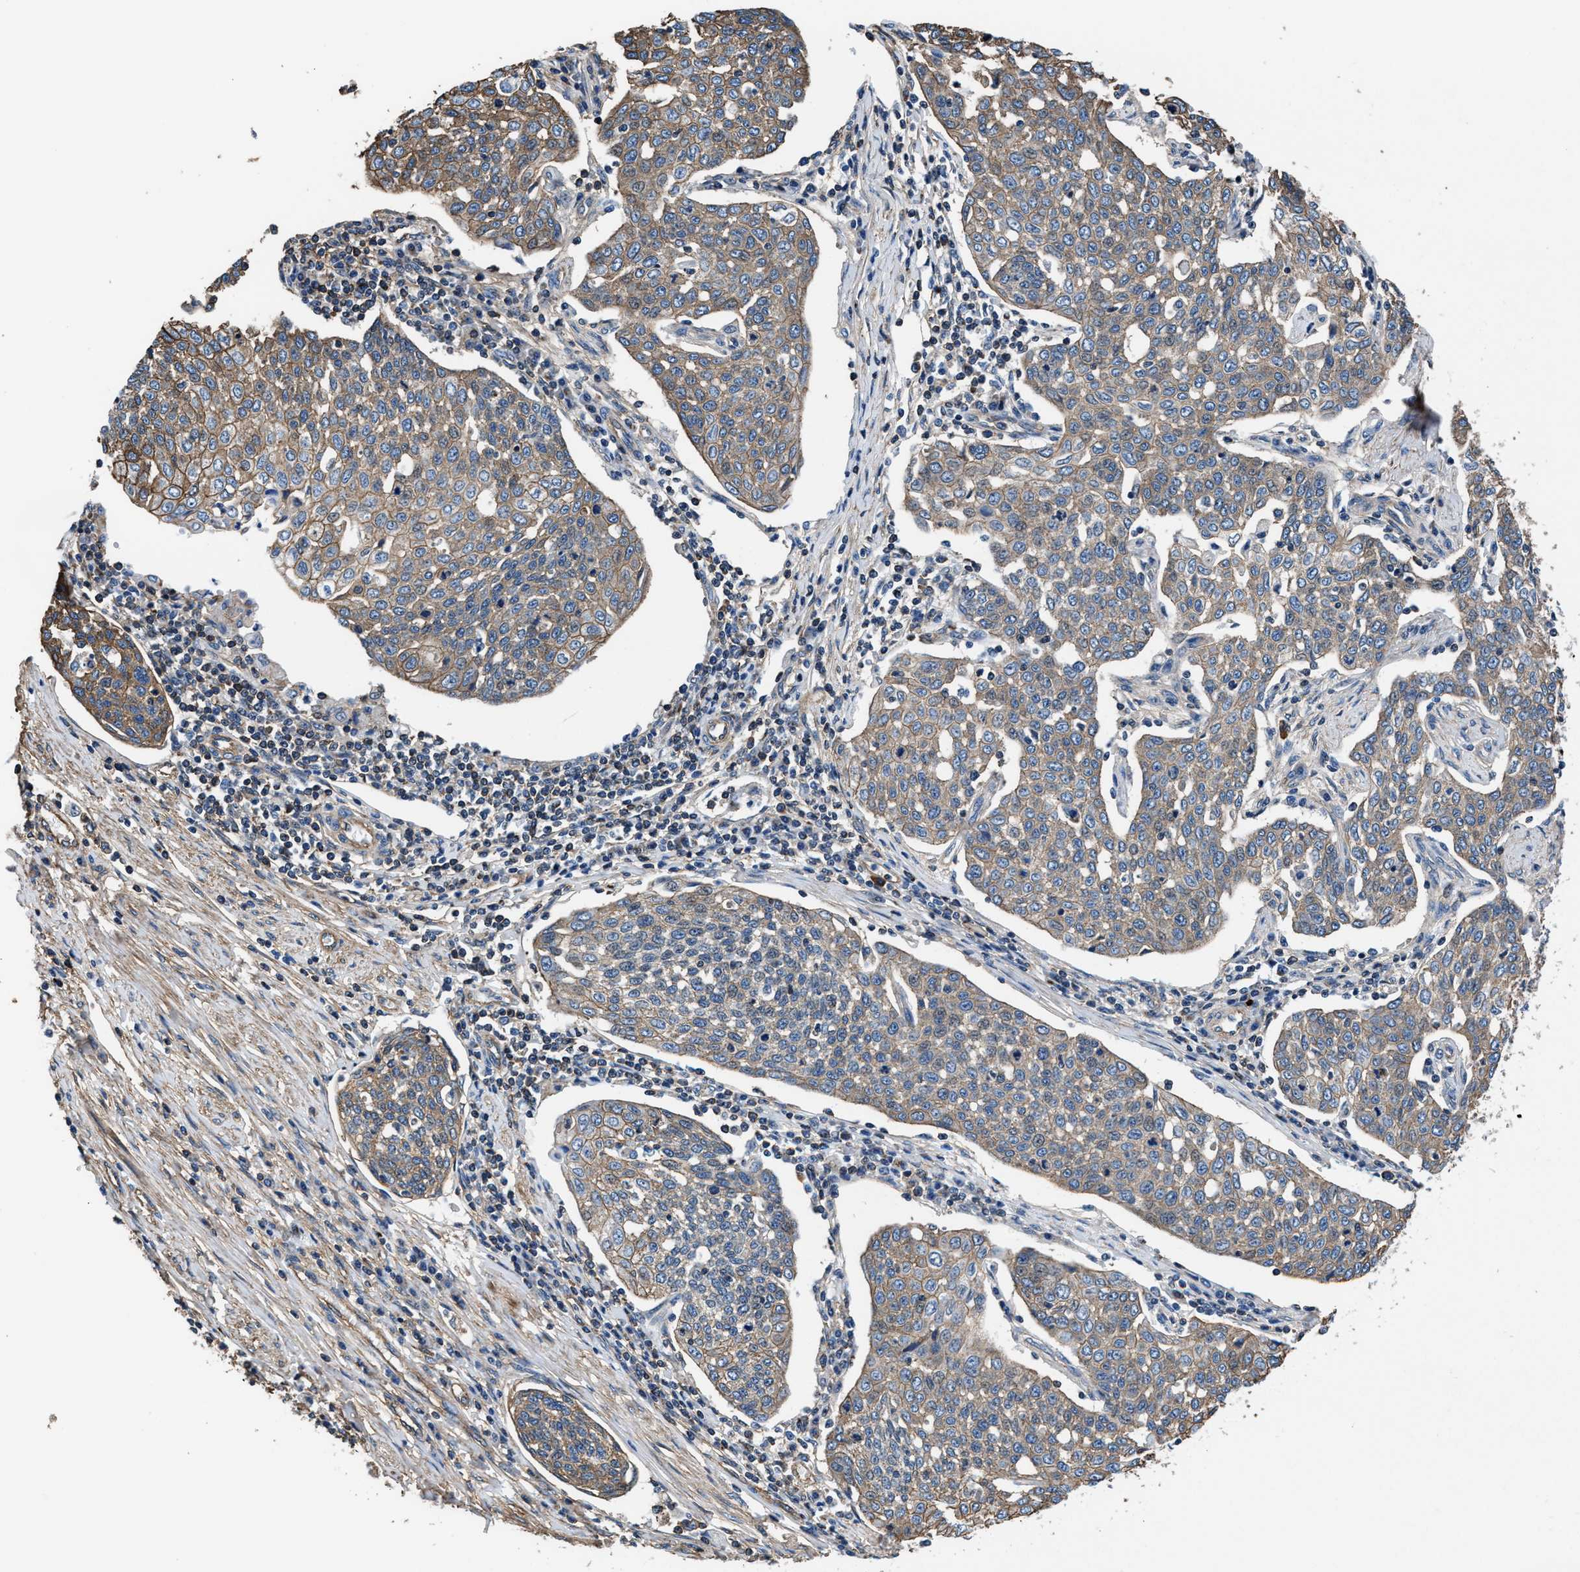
{"staining": {"intensity": "moderate", "quantity": ">75%", "location": "cytoplasmic/membranous"}, "tissue": "cervical cancer", "cell_type": "Tumor cells", "image_type": "cancer", "snomed": [{"axis": "morphology", "description": "Squamous cell carcinoma, NOS"}, {"axis": "topography", "description": "Cervix"}], "caption": "Cervical cancer (squamous cell carcinoma) stained for a protein (brown) reveals moderate cytoplasmic/membranous positive staining in approximately >75% of tumor cells.", "gene": "NKTR", "patient": {"sex": "female", "age": 34}}